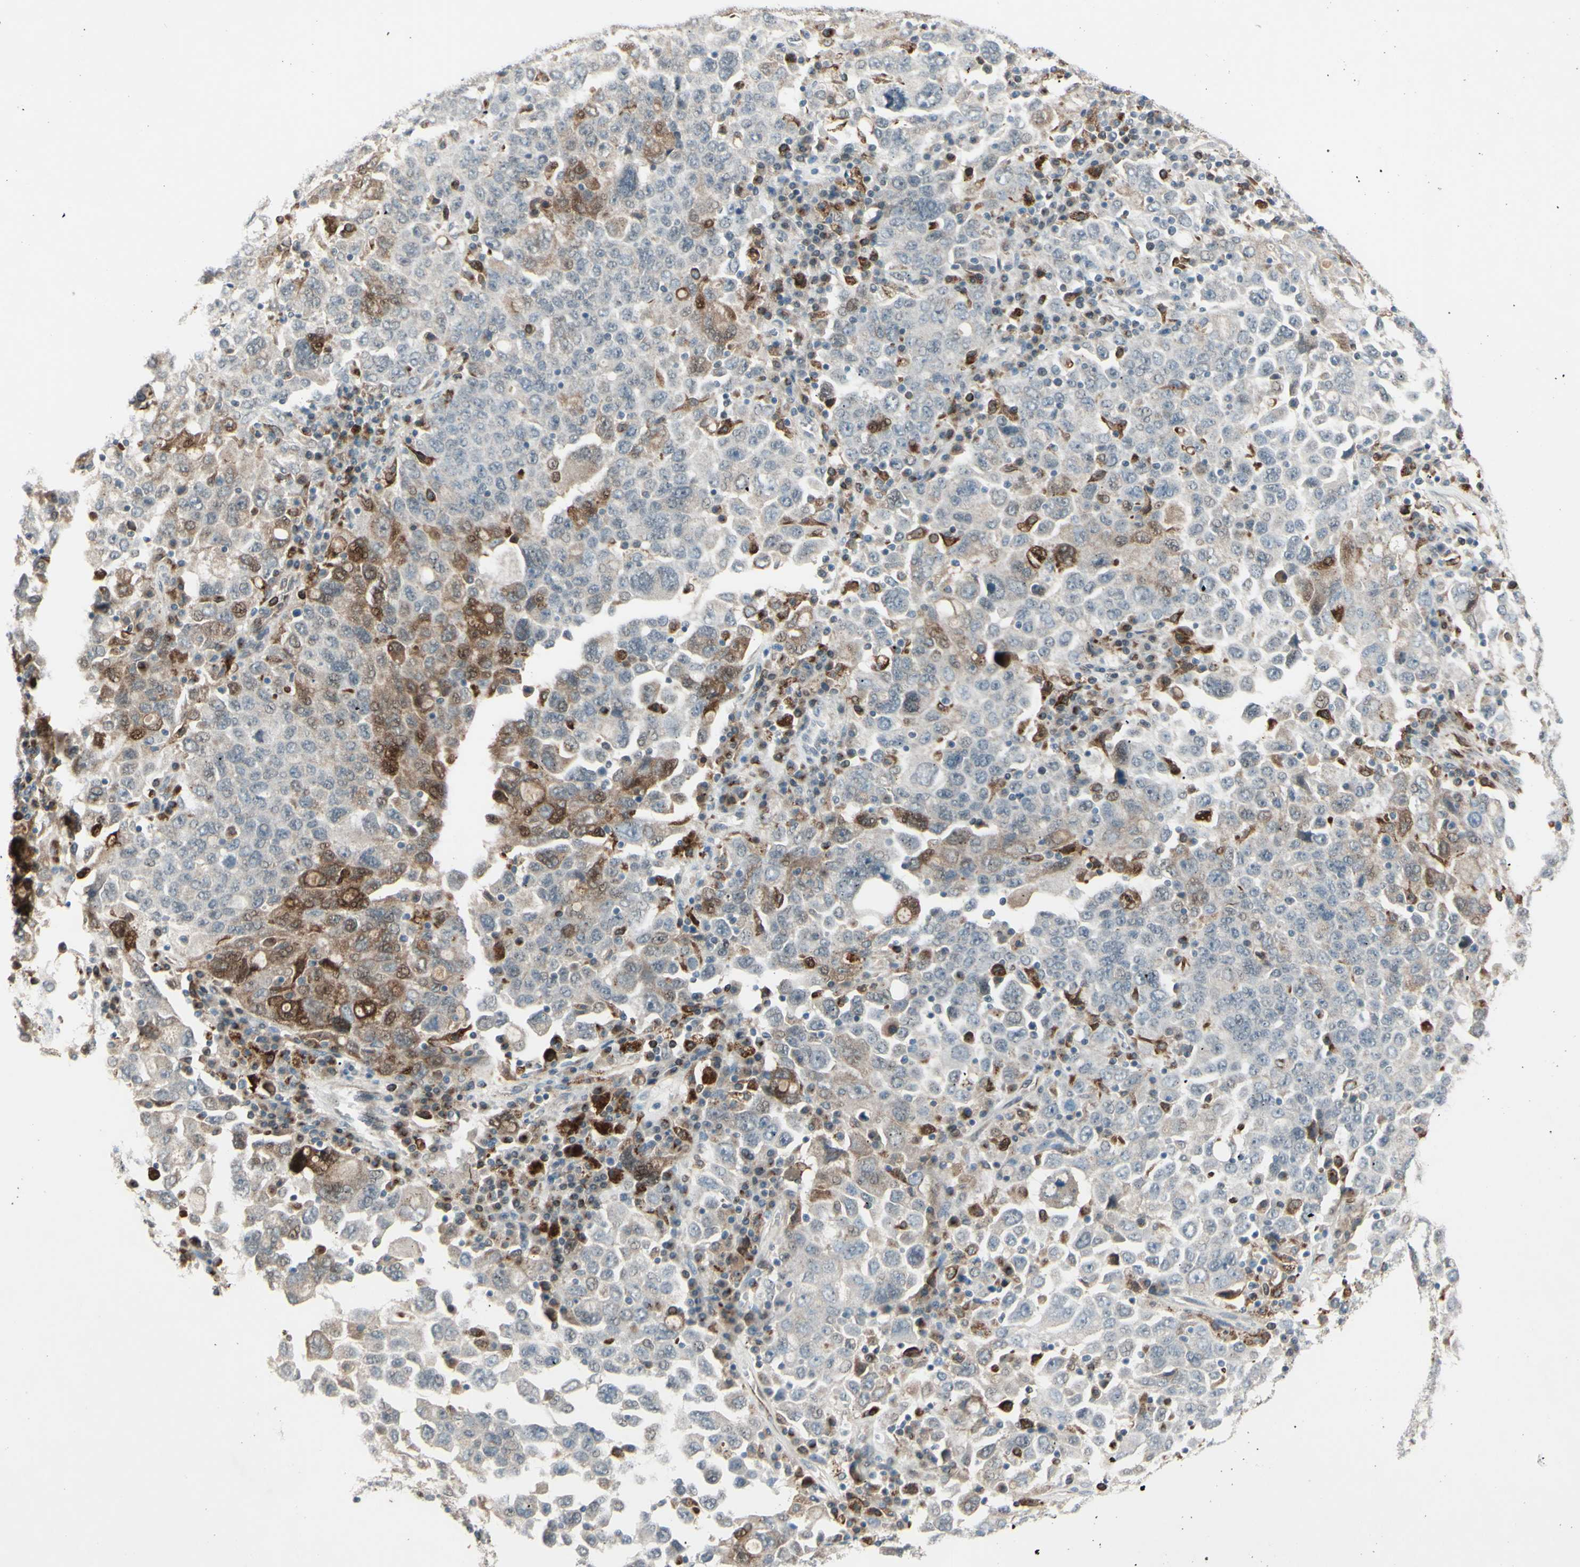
{"staining": {"intensity": "moderate", "quantity": "<25%", "location": "cytoplasmic/membranous"}, "tissue": "ovarian cancer", "cell_type": "Tumor cells", "image_type": "cancer", "snomed": [{"axis": "morphology", "description": "Carcinoma, endometroid"}, {"axis": "topography", "description": "Ovary"}], "caption": "Ovarian cancer (endometroid carcinoma) was stained to show a protein in brown. There is low levels of moderate cytoplasmic/membranous expression in approximately <25% of tumor cells. (DAB (3,3'-diaminobenzidine) = brown stain, brightfield microscopy at high magnification).", "gene": "FGFR2", "patient": {"sex": "female", "age": 62}}